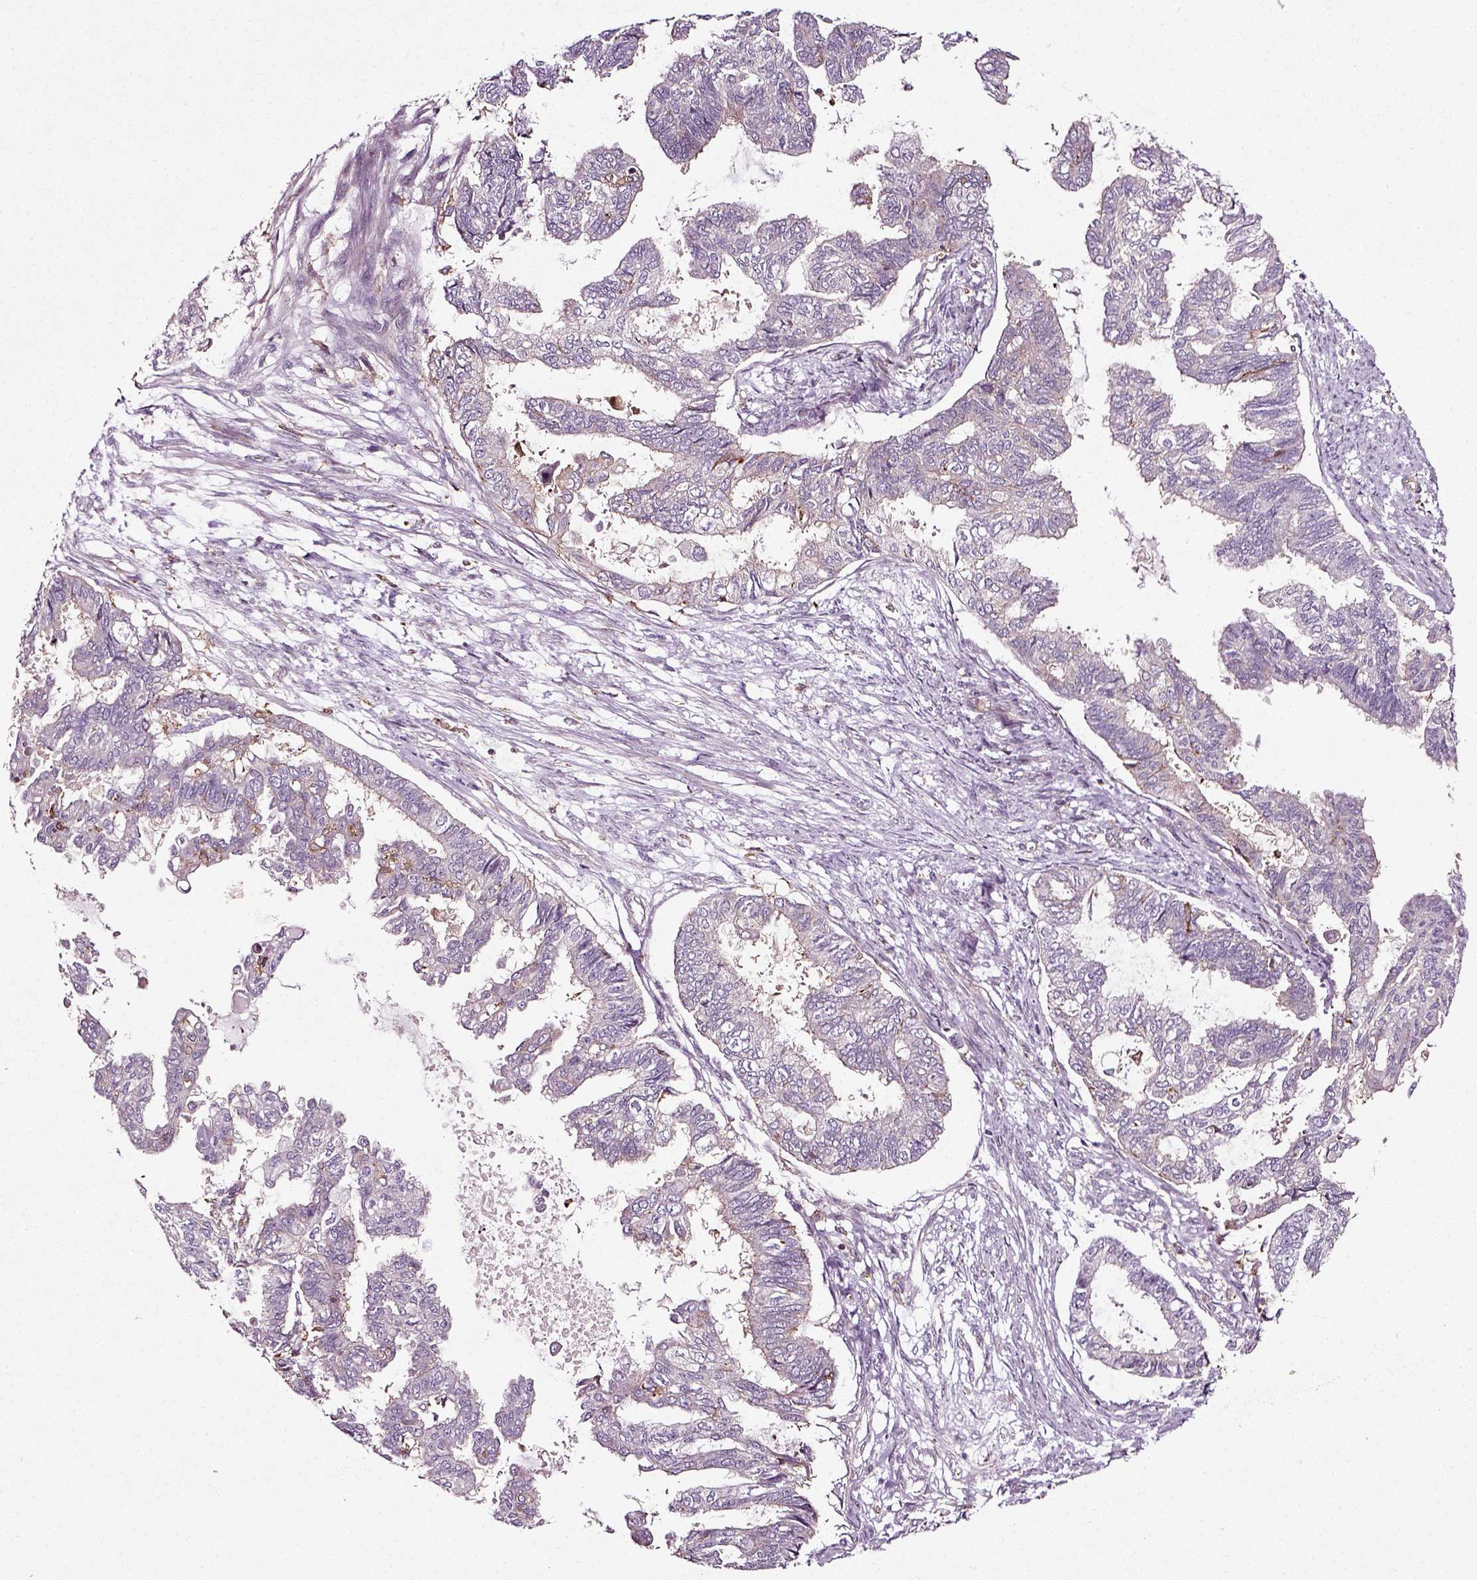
{"staining": {"intensity": "negative", "quantity": "none", "location": "none"}, "tissue": "endometrial cancer", "cell_type": "Tumor cells", "image_type": "cancer", "snomed": [{"axis": "morphology", "description": "Adenocarcinoma, NOS"}, {"axis": "topography", "description": "Endometrium"}], "caption": "Tumor cells are negative for brown protein staining in adenocarcinoma (endometrial).", "gene": "RHOF", "patient": {"sex": "female", "age": 86}}